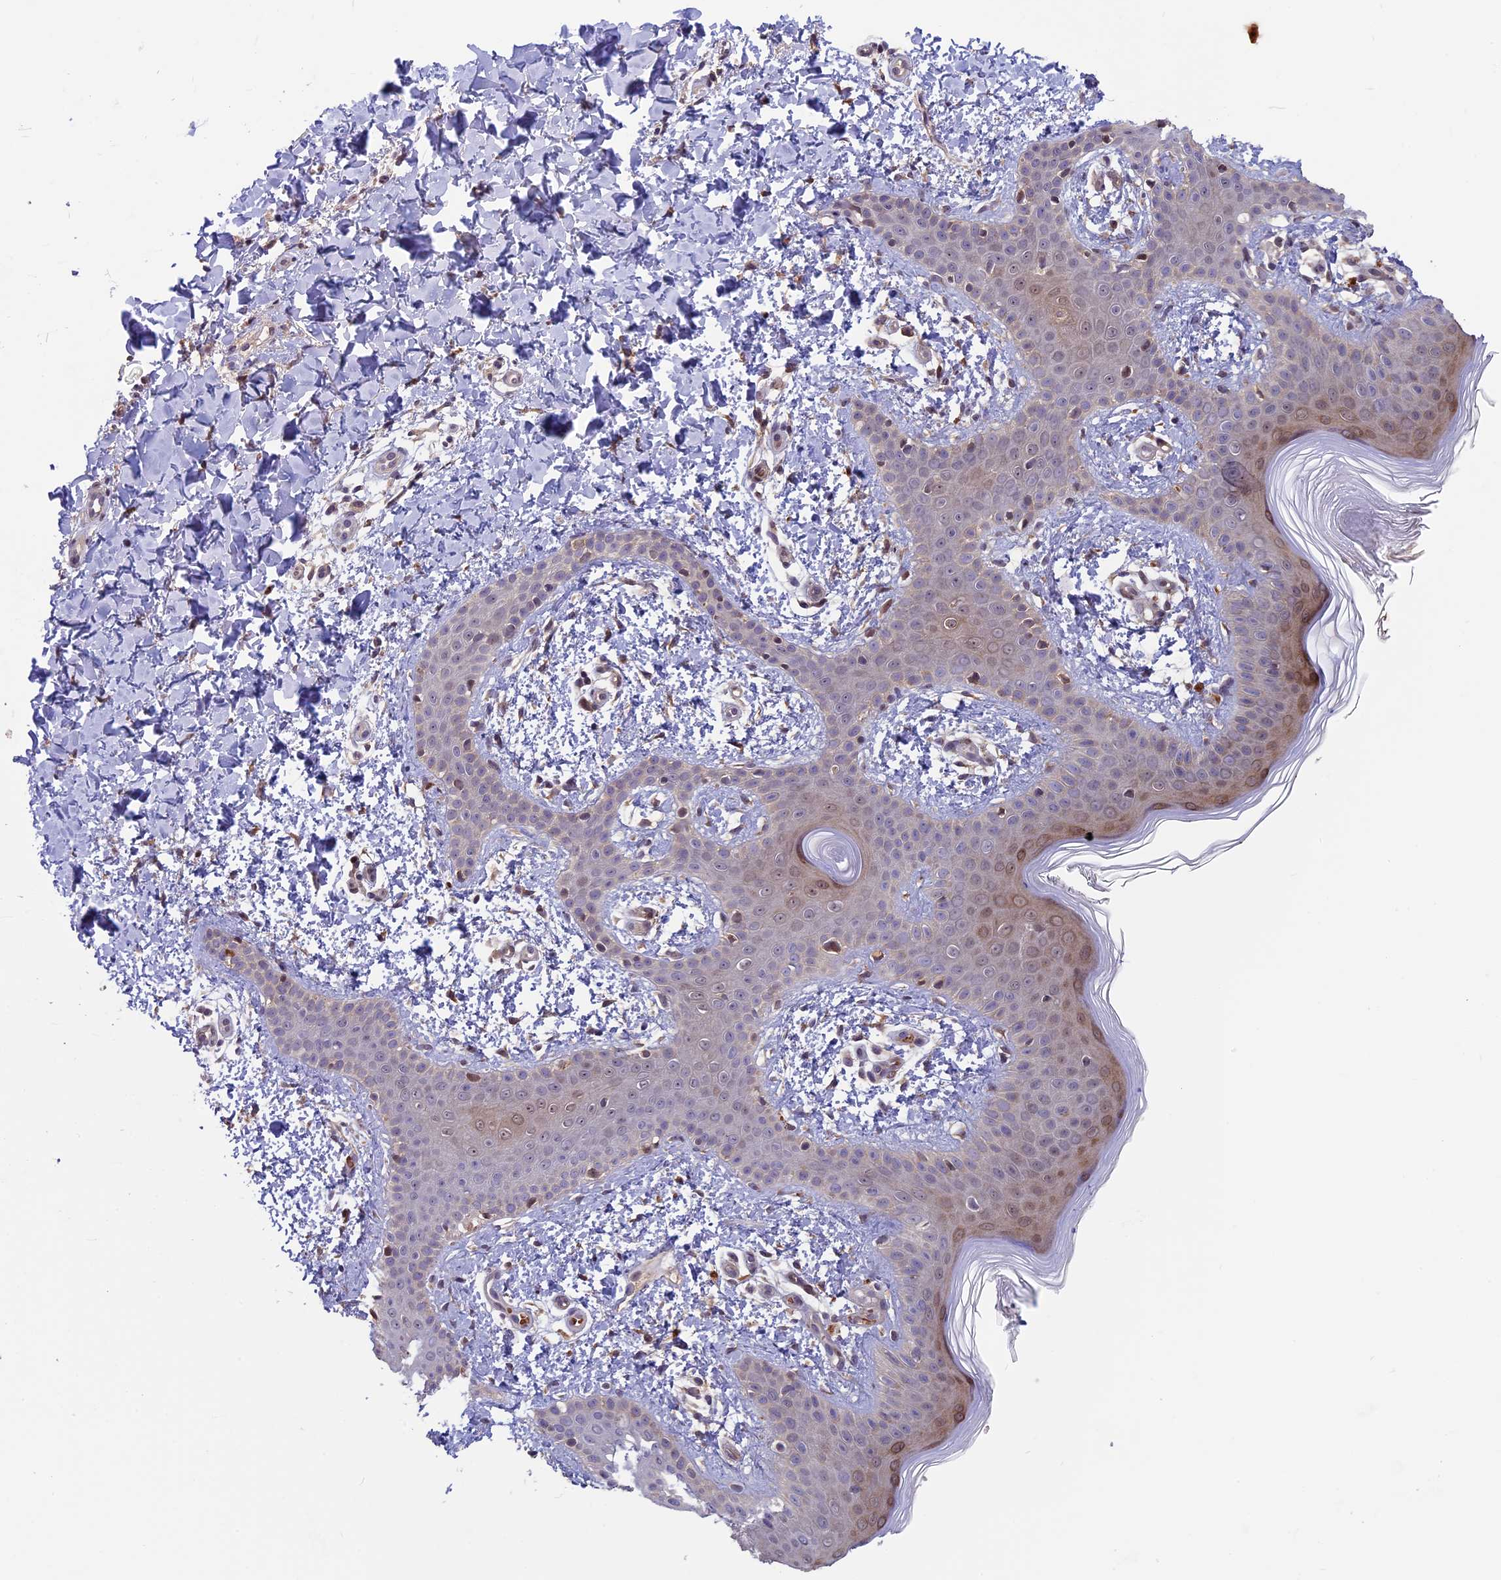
{"staining": {"intensity": "weak", "quantity": ">75%", "location": "cytoplasmic/membranous"}, "tissue": "skin", "cell_type": "Fibroblasts", "image_type": "normal", "snomed": [{"axis": "morphology", "description": "Normal tissue, NOS"}, {"axis": "topography", "description": "Skin"}], "caption": "Immunohistochemistry (IHC) staining of benign skin, which exhibits low levels of weak cytoplasmic/membranous expression in about >75% of fibroblasts indicating weak cytoplasmic/membranous protein expression. The staining was performed using DAB (brown) for protein detection and nuclei were counterstained in hematoxylin (blue).", "gene": "CCDC9B", "patient": {"sex": "male", "age": 36}}